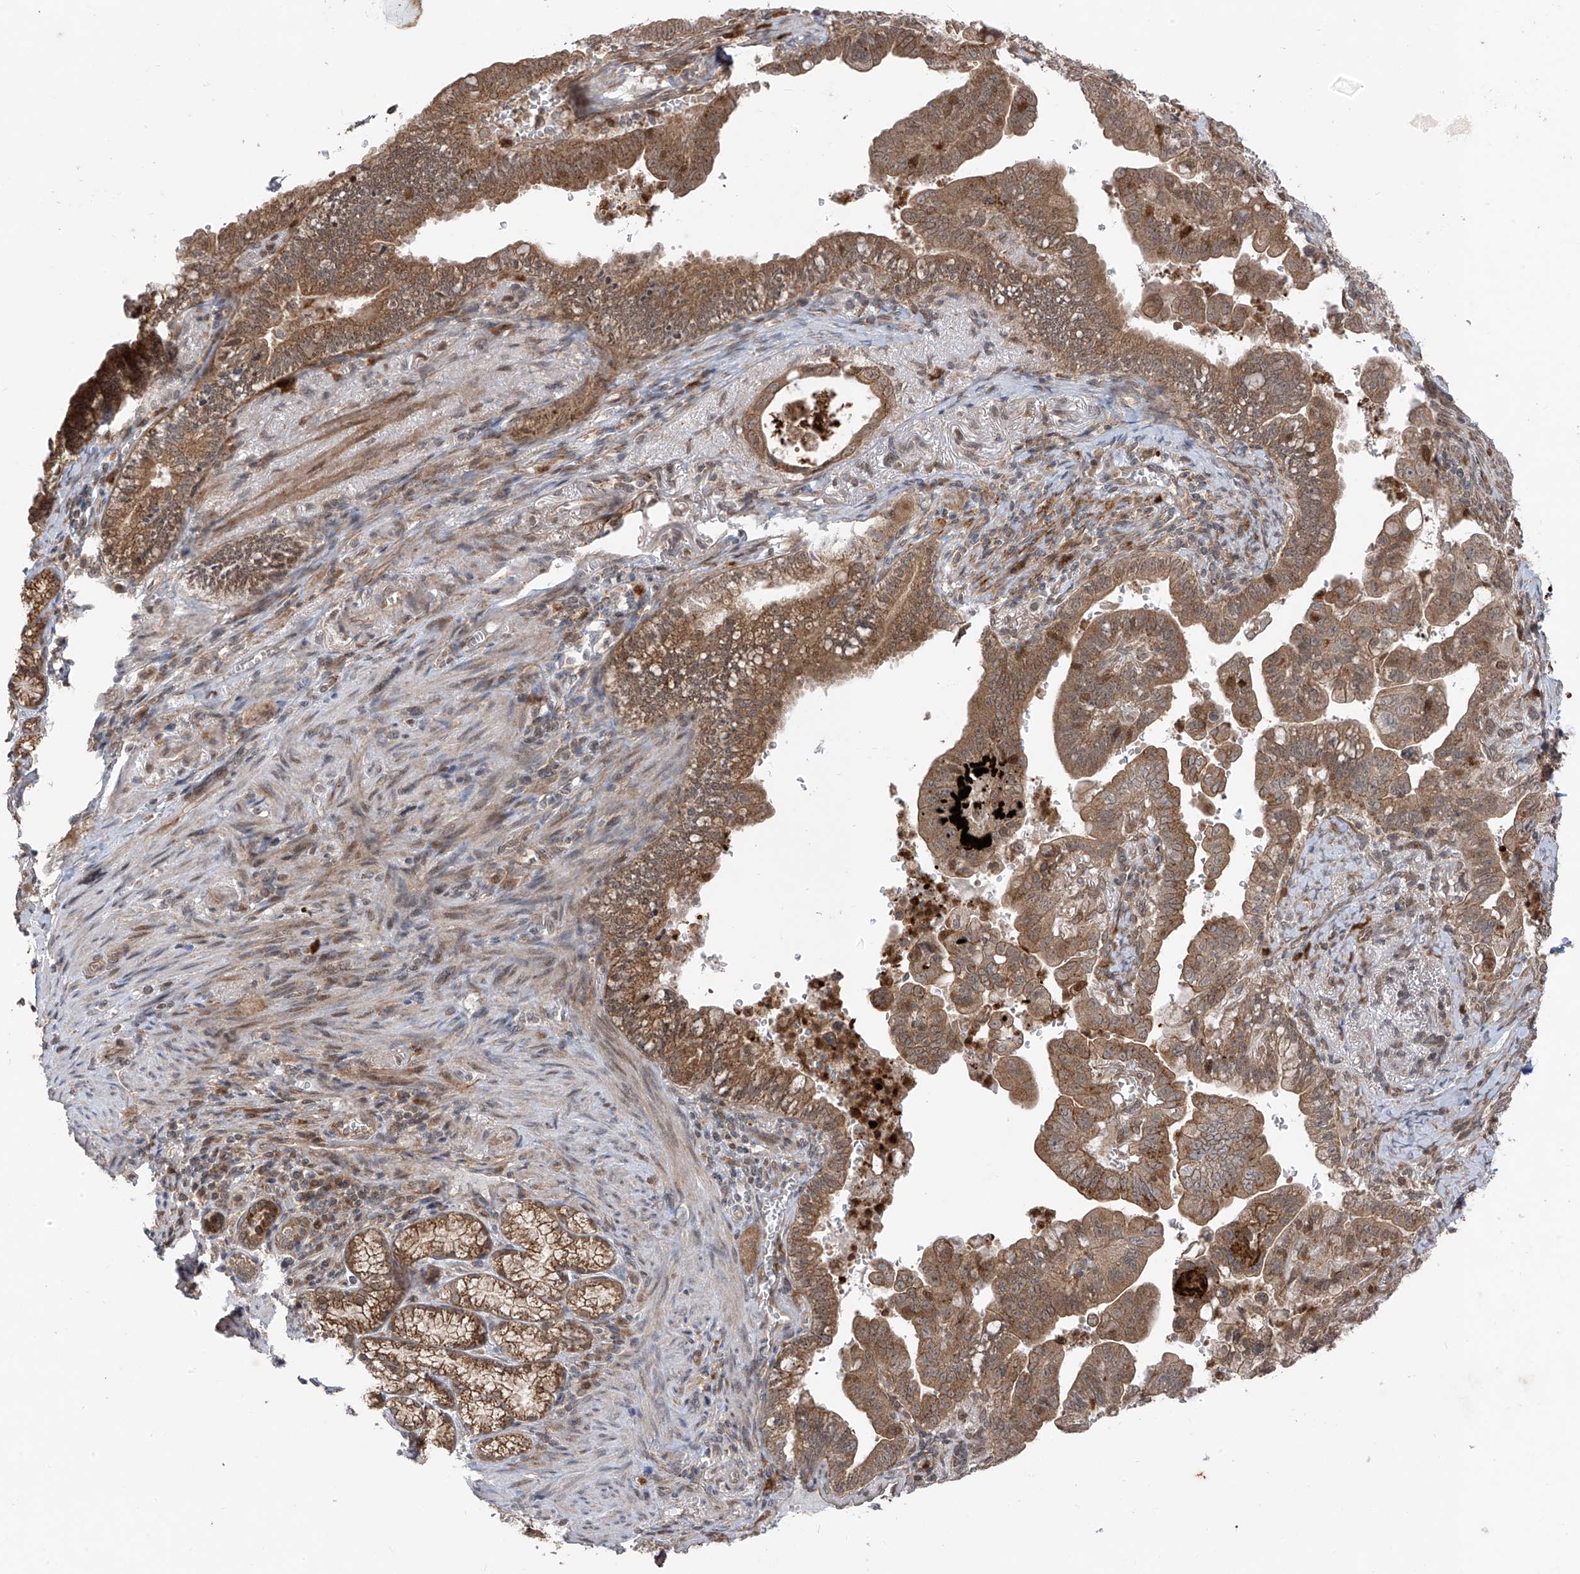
{"staining": {"intensity": "moderate", "quantity": ">75%", "location": "cytoplasmic/membranous"}, "tissue": "pancreatic cancer", "cell_type": "Tumor cells", "image_type": "cancer", "snomed": [{"axis": "morphology", "description": "Adenocarcinoma, NOS"}, {"axis": "topography", "description": "Pancreas"}], "caption": "Human adenocarcinoma (pancreatic) stained with a brown dye exhibits moderate cytoplasmic/membranous positive staining in approximately >75% of tumor cells.", "gene": "PDE11A", "patient": {"sex": "male", "age": 70}}